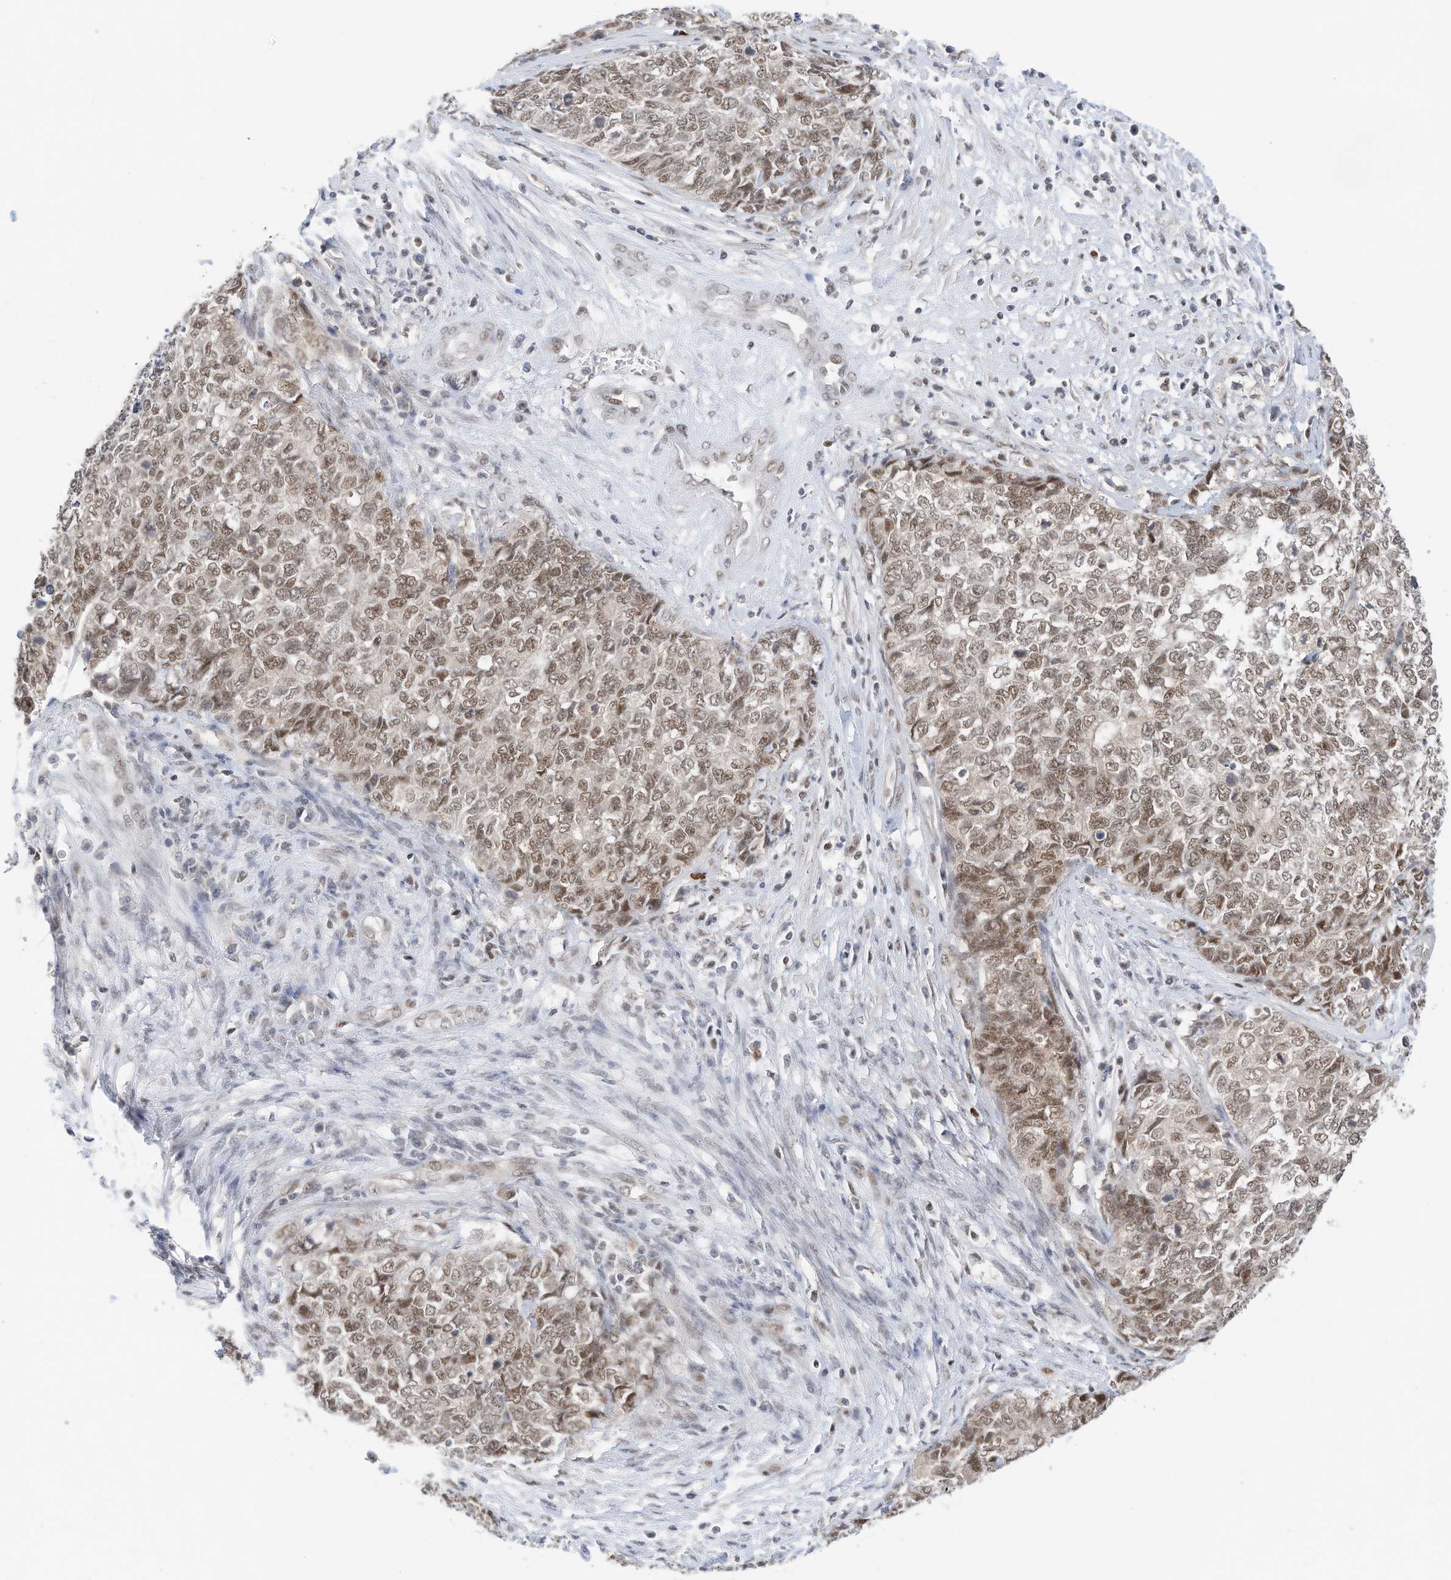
{"staining": {"intensity": "moderate", "quantity": ">75%", "location": "nuclear"}, "tissue": "cervical cancer", "cell_type": "Tumor cells", "image_type": "cancer", "snomed": [{"axis": "morphology", "description": "Squamous cell carcinoma, NOS"}, {"axis": "topography", "description": "Cervix"}], "caption": "The image reveals staining of cervical cancer, revealing moderate nuclear protein expression (brown color) within tumor cells. (IHC, brightfield microscopy, high magnification).", "gene": "OGT", "patient": {"sex": "female", "age": 63}}